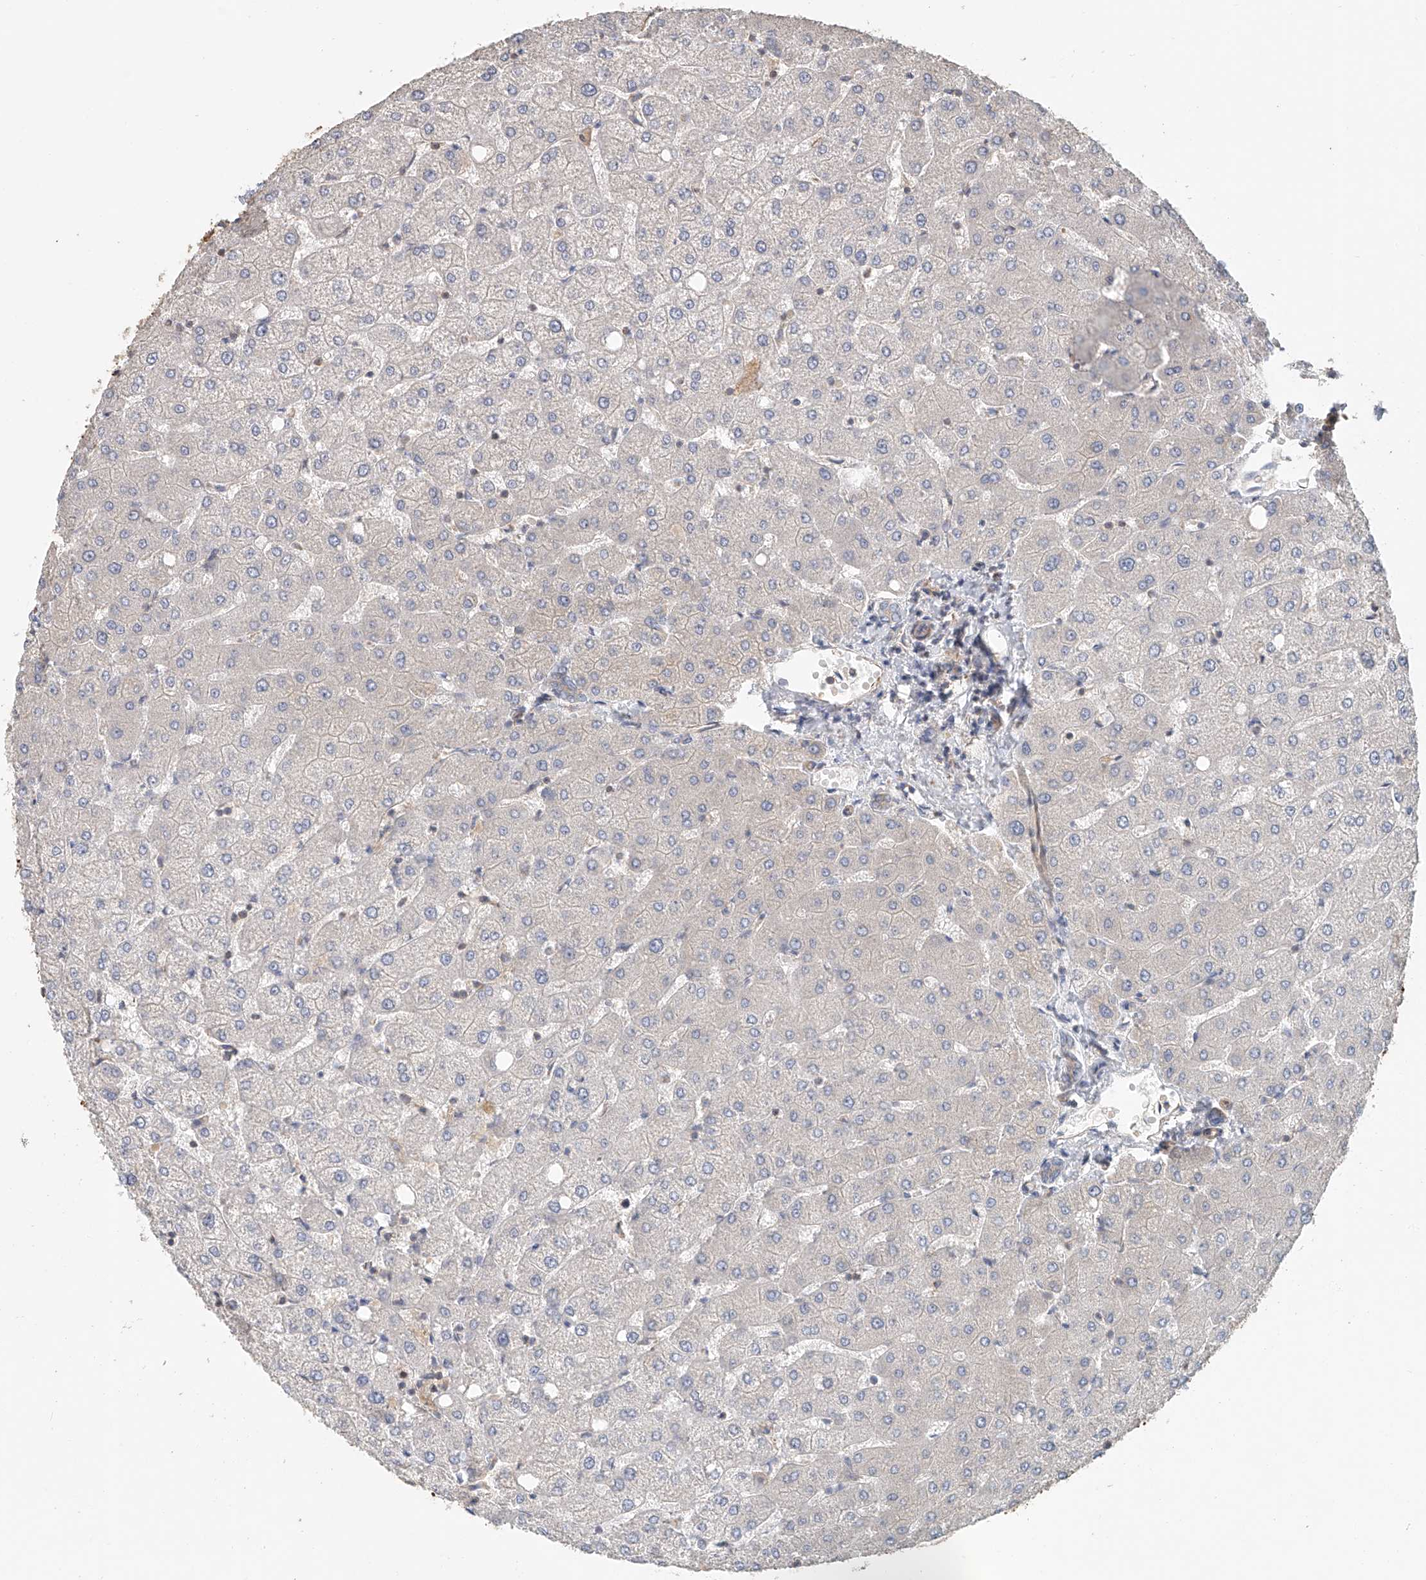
{"staining": {"intensity": "negative", "quantity": "none", "location": "none"}, "tissue": "liver", "cell_type": "Cholangiocytes", "image_type": "normal", "snomed": [{"axis": "morphology", "description": "Normal tissue, NOS"}, {"axis": "topography", "description": "Liver"}], "caption": "High power microscopy micrograph of an IHC image of unremarkable liver, revealing no significant expression in cholangiocytes.", "gene": "FRYL", "patient": {"sex": "female", "age": 54}}